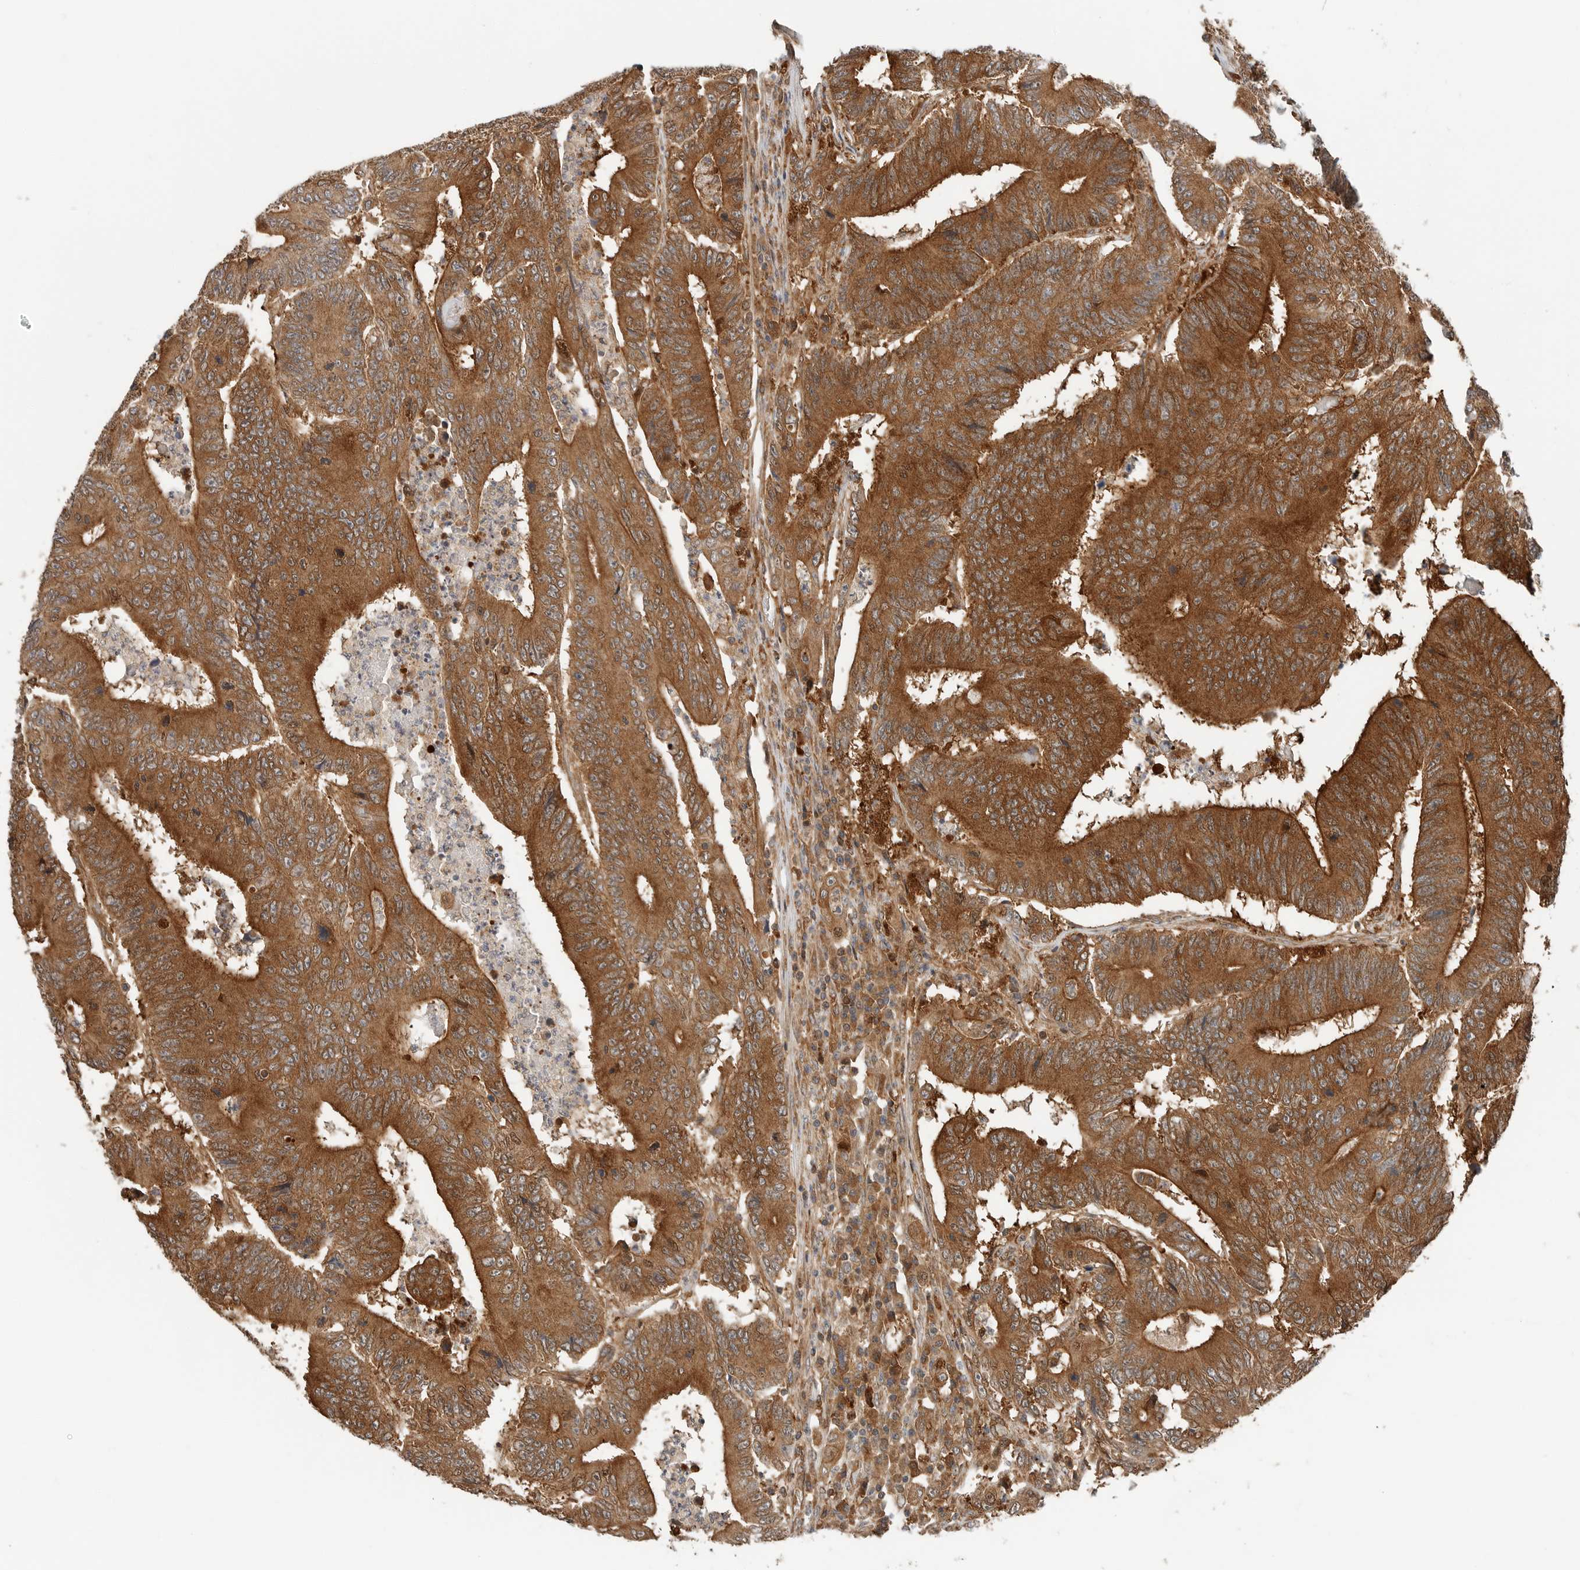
{"staining": {"intensity": "strong", "quantity": ">75%", "location": "cytoplasmic/membranous"}, "tissue": "colorectal cancer", "cell_type": "Tumor cells", "image_type": "cancer", "snomed": [{"axis": "morphology", "description": "Adenocarcinoma, NOS"}, {"axis": "topography", "description": "Colon"}], "caption": "Immunohistochemistry histopathology image of human adenocarcinoma (colorectal) stained for a protein (brown), which reveals high levels of strong cytoplasmic/membranous staining in approximately >75% of tumor cells.", "gene": "XPNPEP1", "patient": {"sex": "male", "age": 83}}